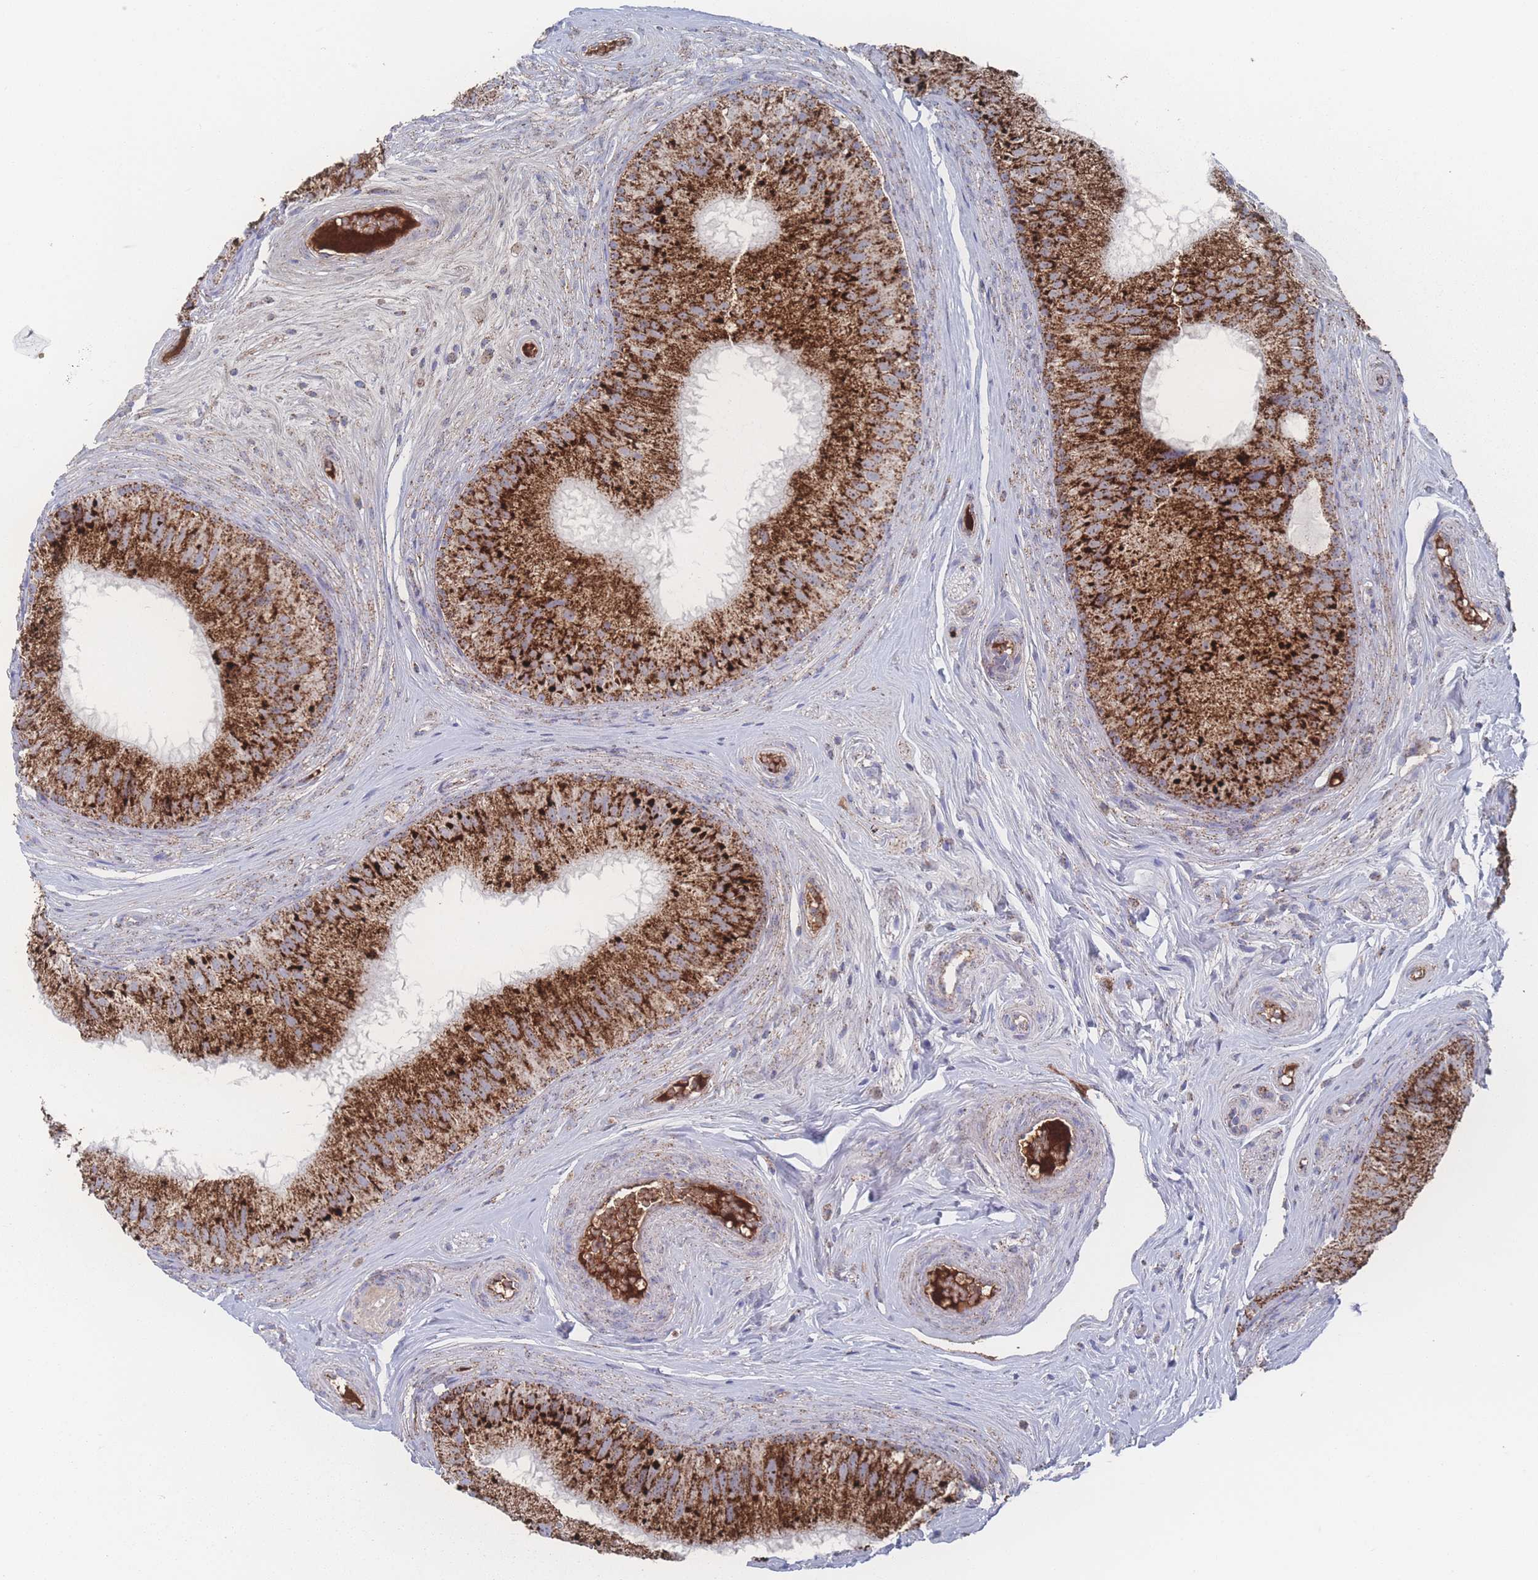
{"staining": {"intensity": "strong", "quantity": ">75%", "location": "cytoplasmic/membranous"}, "tissue": "epididymis", "cell_type": "Glandular cells", "image_type": "normal", "snomed": [{"axis": "morphology", "description": "Normal tissue, NOS"}, {"axis": "topography", "description": "Epididymis"}], "caption": "Immunohistochemistry image of normal epididymis: human epididymis stained using immunohistochemistry displays high levels of strong protein expression localized specifically in the cytoplasmic/membranous of glandular cells, appearing as a cytoplasmic/membranous brown color.", "gene": "PEX14", "patient": {"sex": "male", "age": 34}}